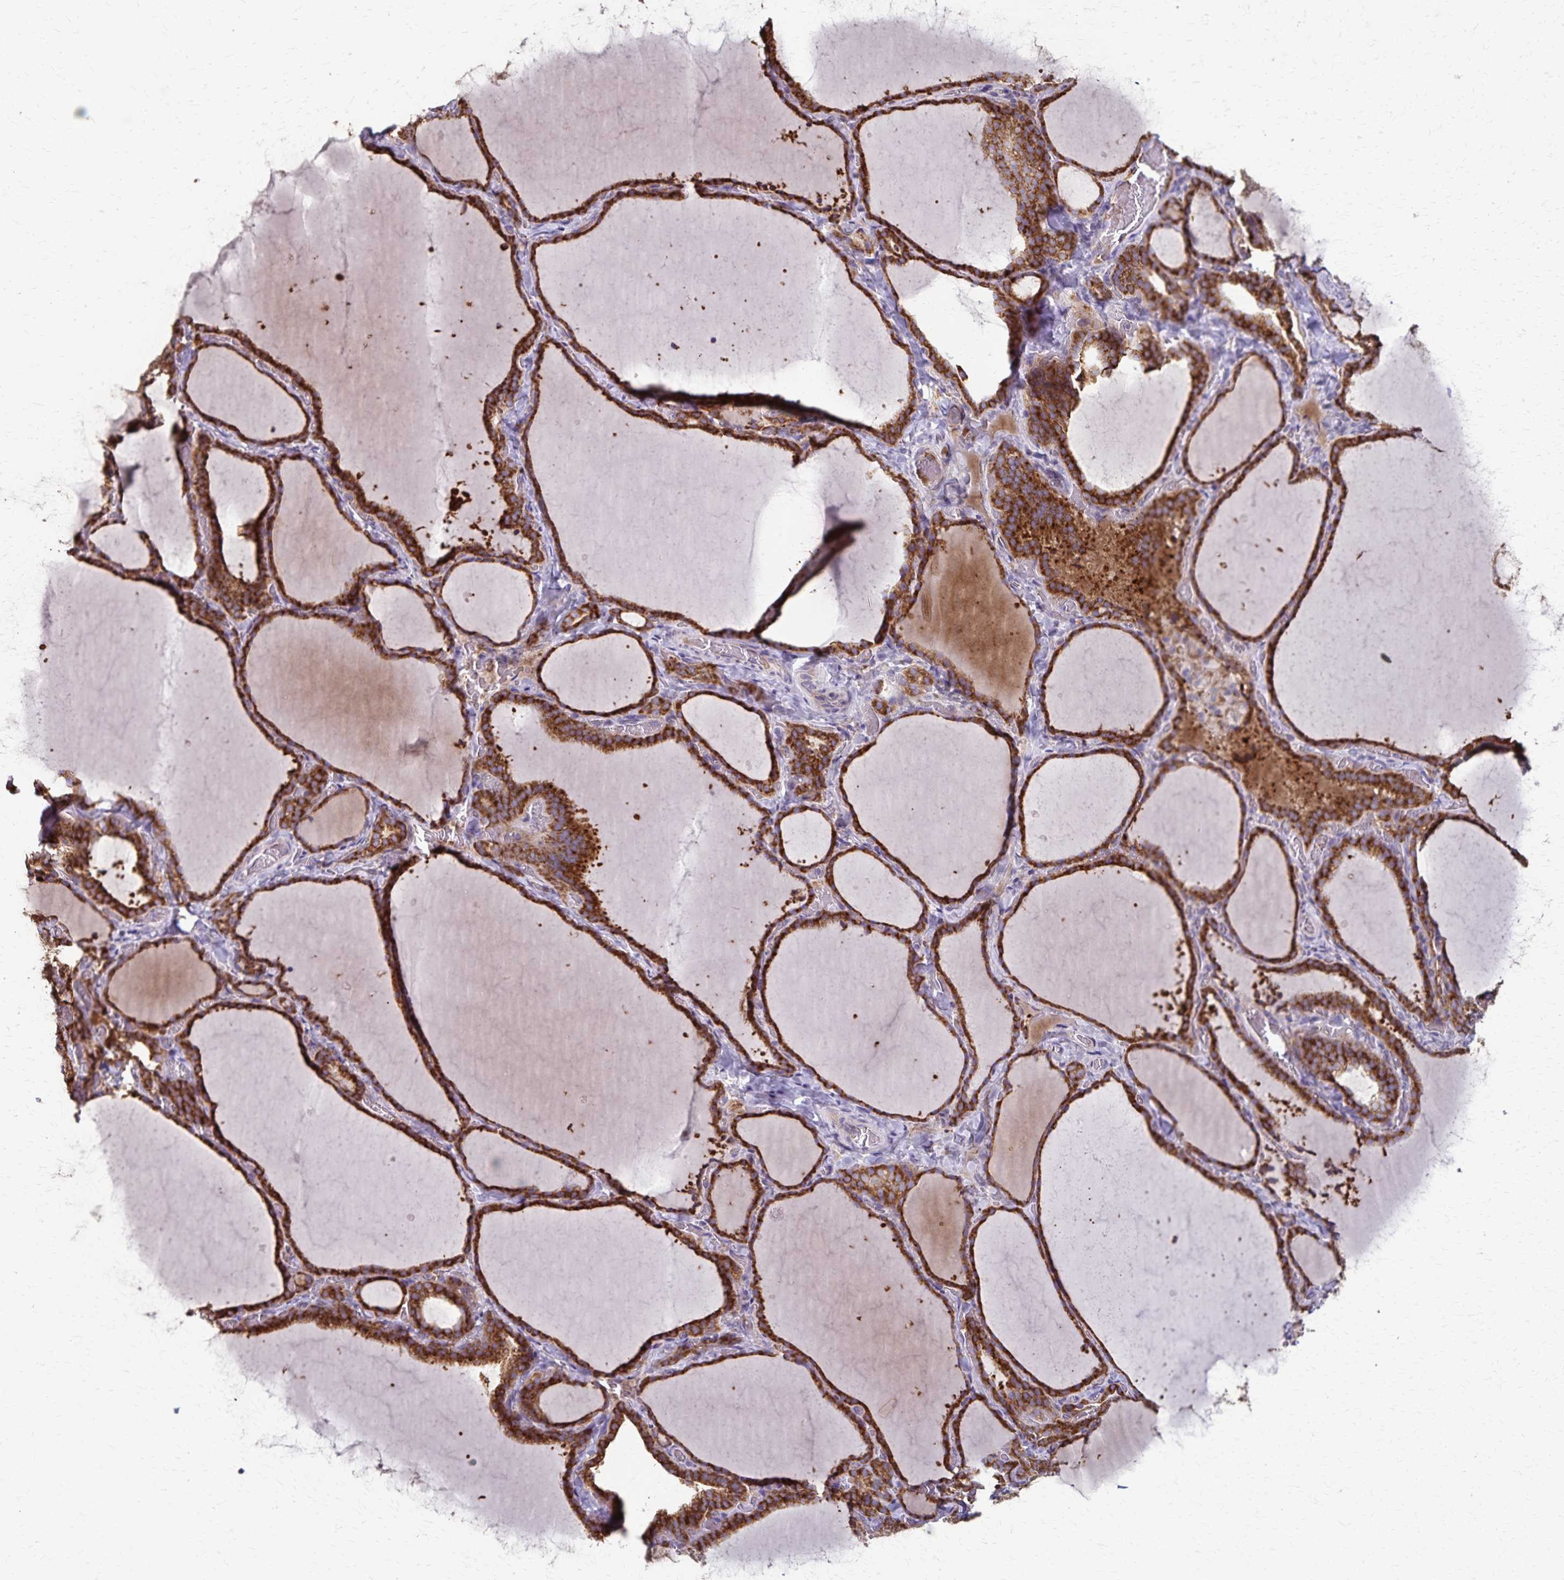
{"staining": {"intensity": "strong", "quantity": ">75%", "location": "cytoplasmic/membranous"}, "tissue": "thyroid gland", "cell_type": "Glandular cells", "image_type": "normal", "snomed": [{"axis": "morphology", "description": "Normal tissue, NOS"}, {"axis": "topography", "description": "Thyroid gland"}], "caption": "An image of human thyroid gland stained for a protein exhibits strong cytoplasmic/membranous brown staining in glandular cells.", "gene": "RNF10", "patient": {"sex": "female", "age": 22}}